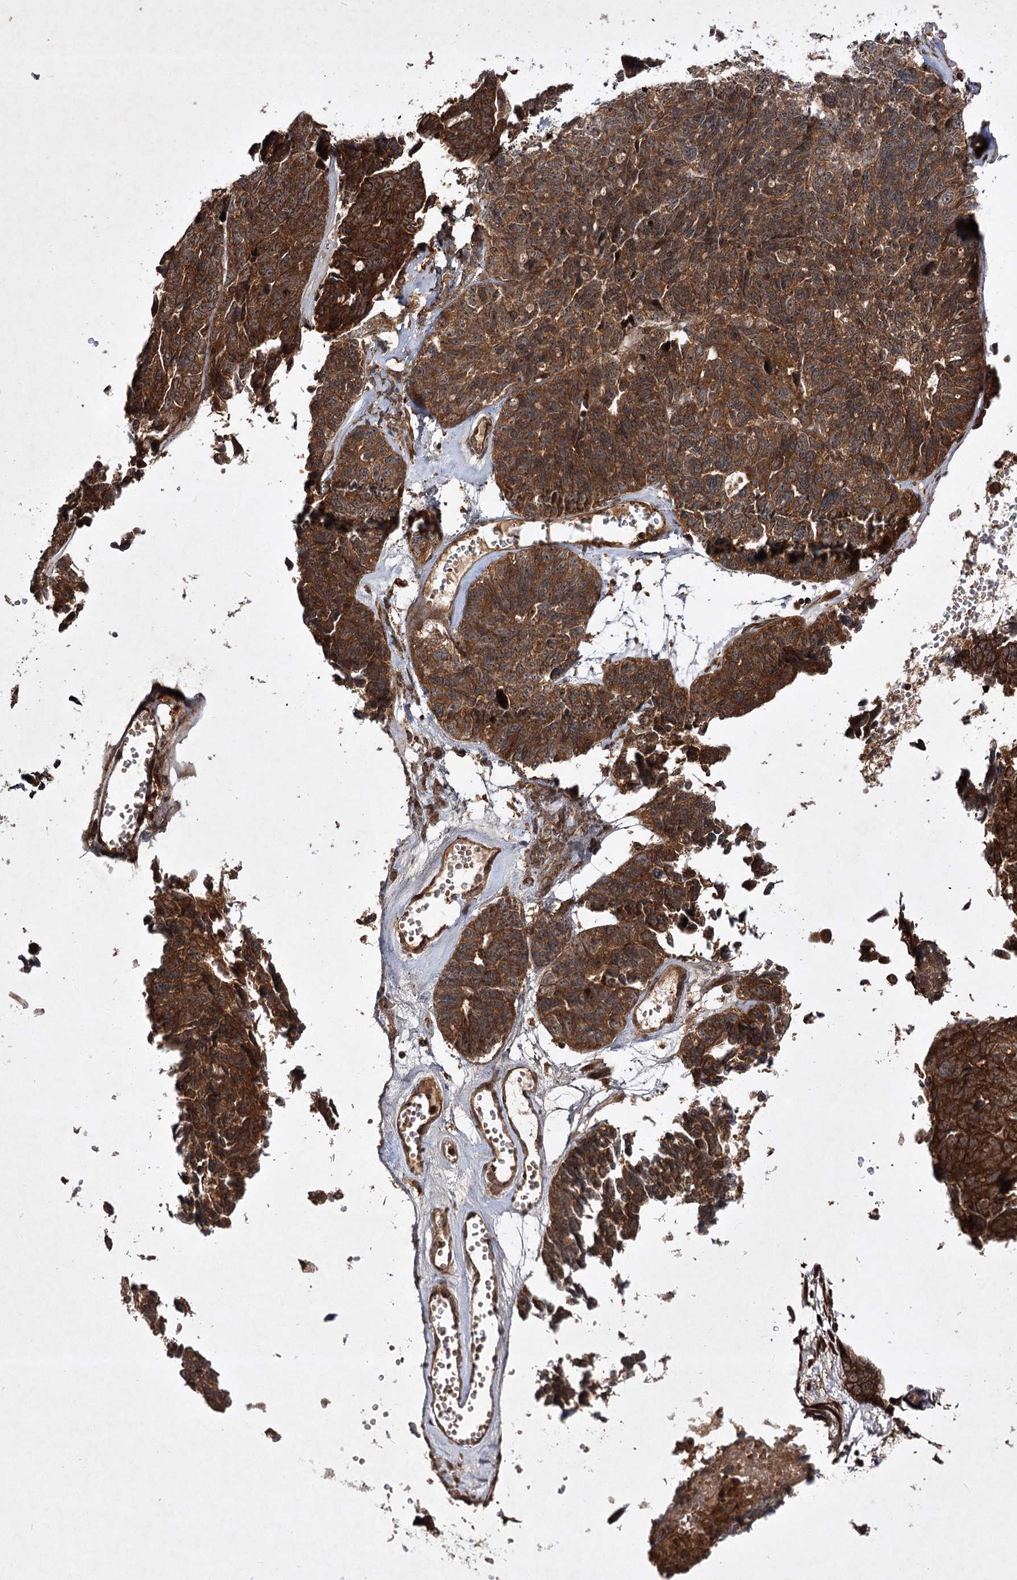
{"staining": {"intensity": "strong", "quantity": ">75%", "location": "cytoplasmic/membranous"}, "tissue": "ovarian cancer", "cell_type": "Tumor cells", "image_type": "cancer", "snomed": [{"axis": "morphology", "description": "Cystadenocarcinoma, serous, NOS"}, {"axis": "topography", "description": "Ovary"}], "caption": "A photomicrograph showing strong cytoplasmic/membranous staining in approximately >75% of tumor cells in serous cystadenocarcinoma (ovarian), as visualized by brown immunohistochemical staining.", "gene": "DNAJC13", "patient": {"sex": "female", "age": 79}}